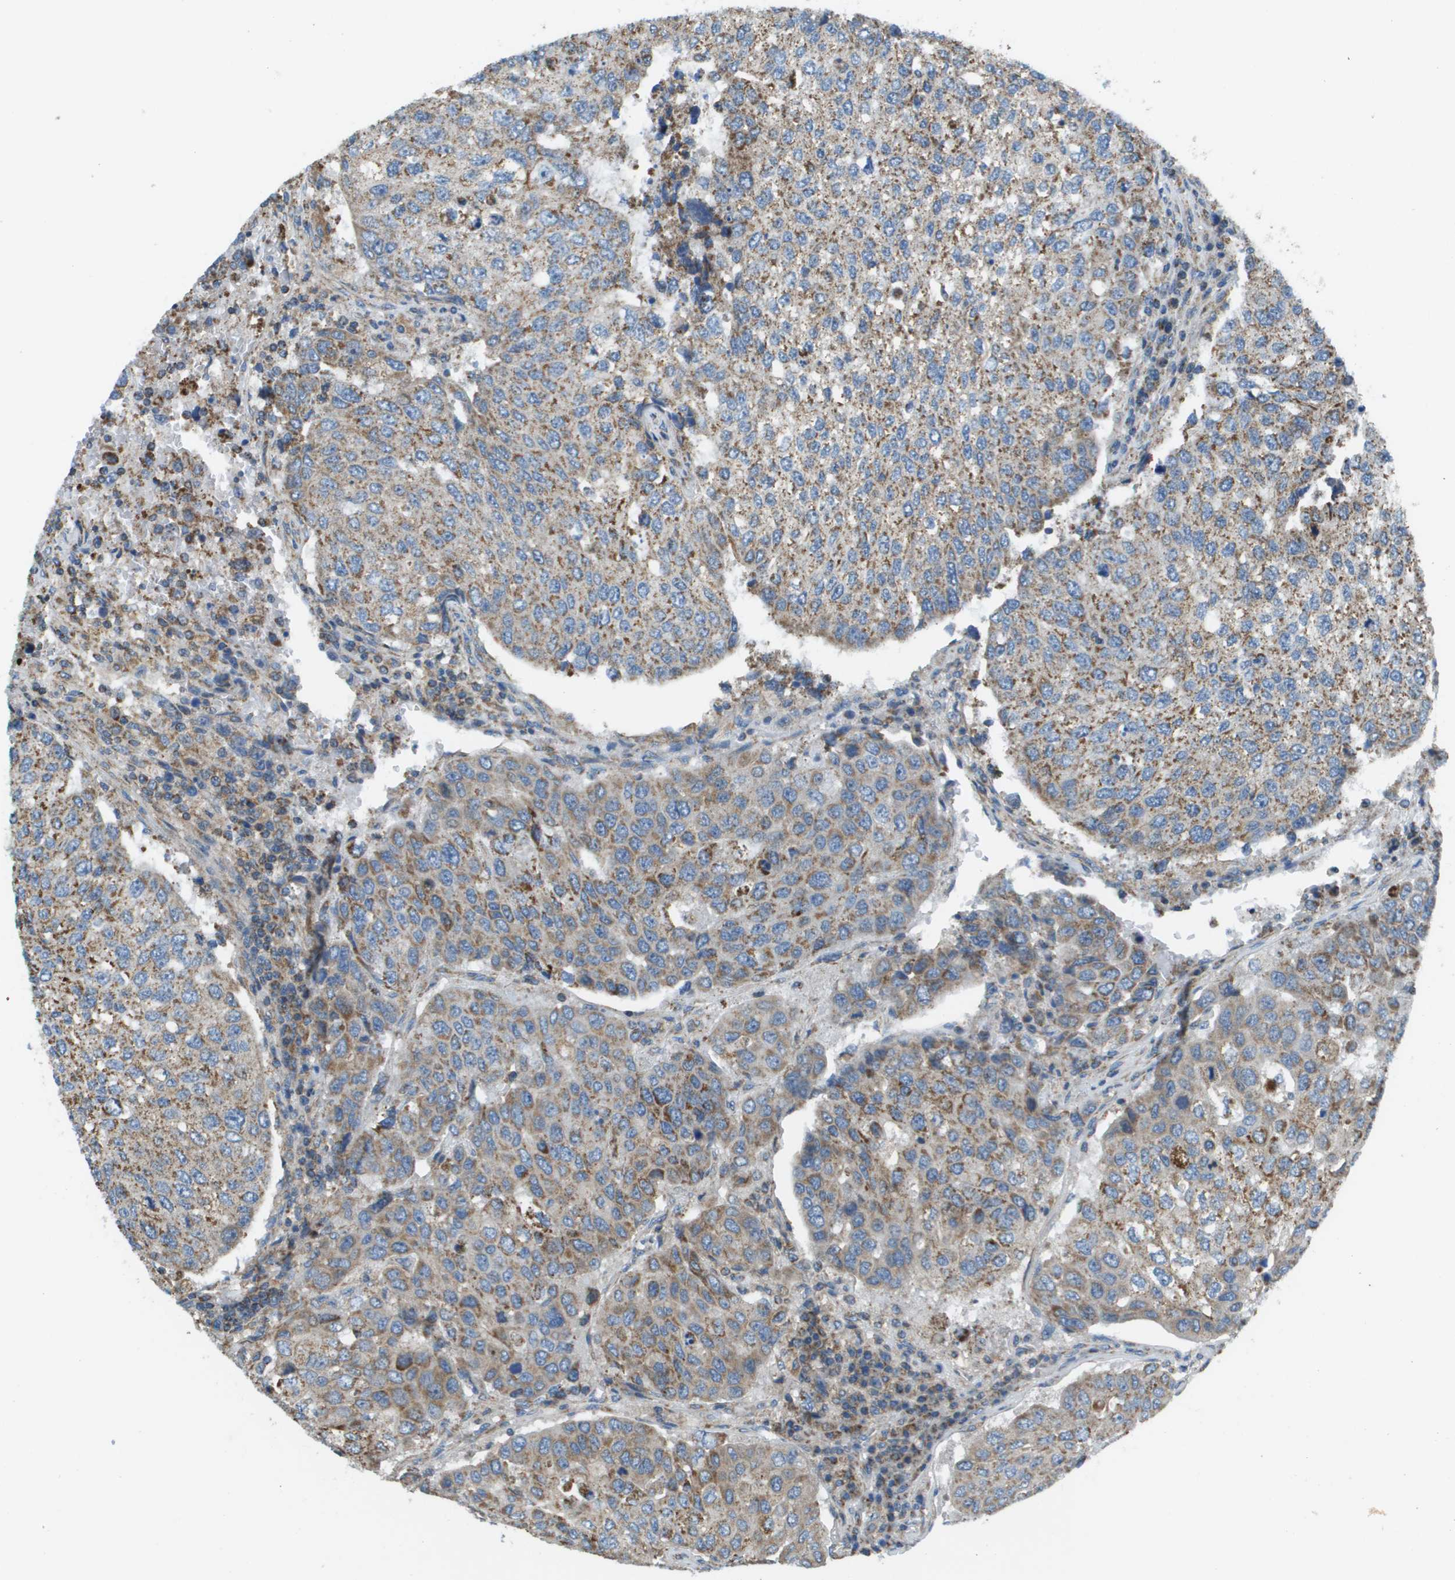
{"staining": {"intensity": "moderate", "quantity": ">75%", "location": "cytoplasmic/membranous"}, "tissue": "urothelial cancer", "cell_type": "Tumor cells", "image_type": "cancer", "snomed": [{"axis": "morphology", "description": "Urothelial carcinoma, High grade"}, {"axis": "topography", "description": "Lymph node"}, {"axis": "topography", "description": "Urinary bladder"}], "caption": "Immunohistochemistry (DAB (3,3'-diaminobenzidine)) staining of urothelial cancer exhibits moderate cytoplasmic/membranous protein expression in about >75% of tumor cells.", "gene": "TAOK3", "patient": {"sex": "male", "age": 51}}